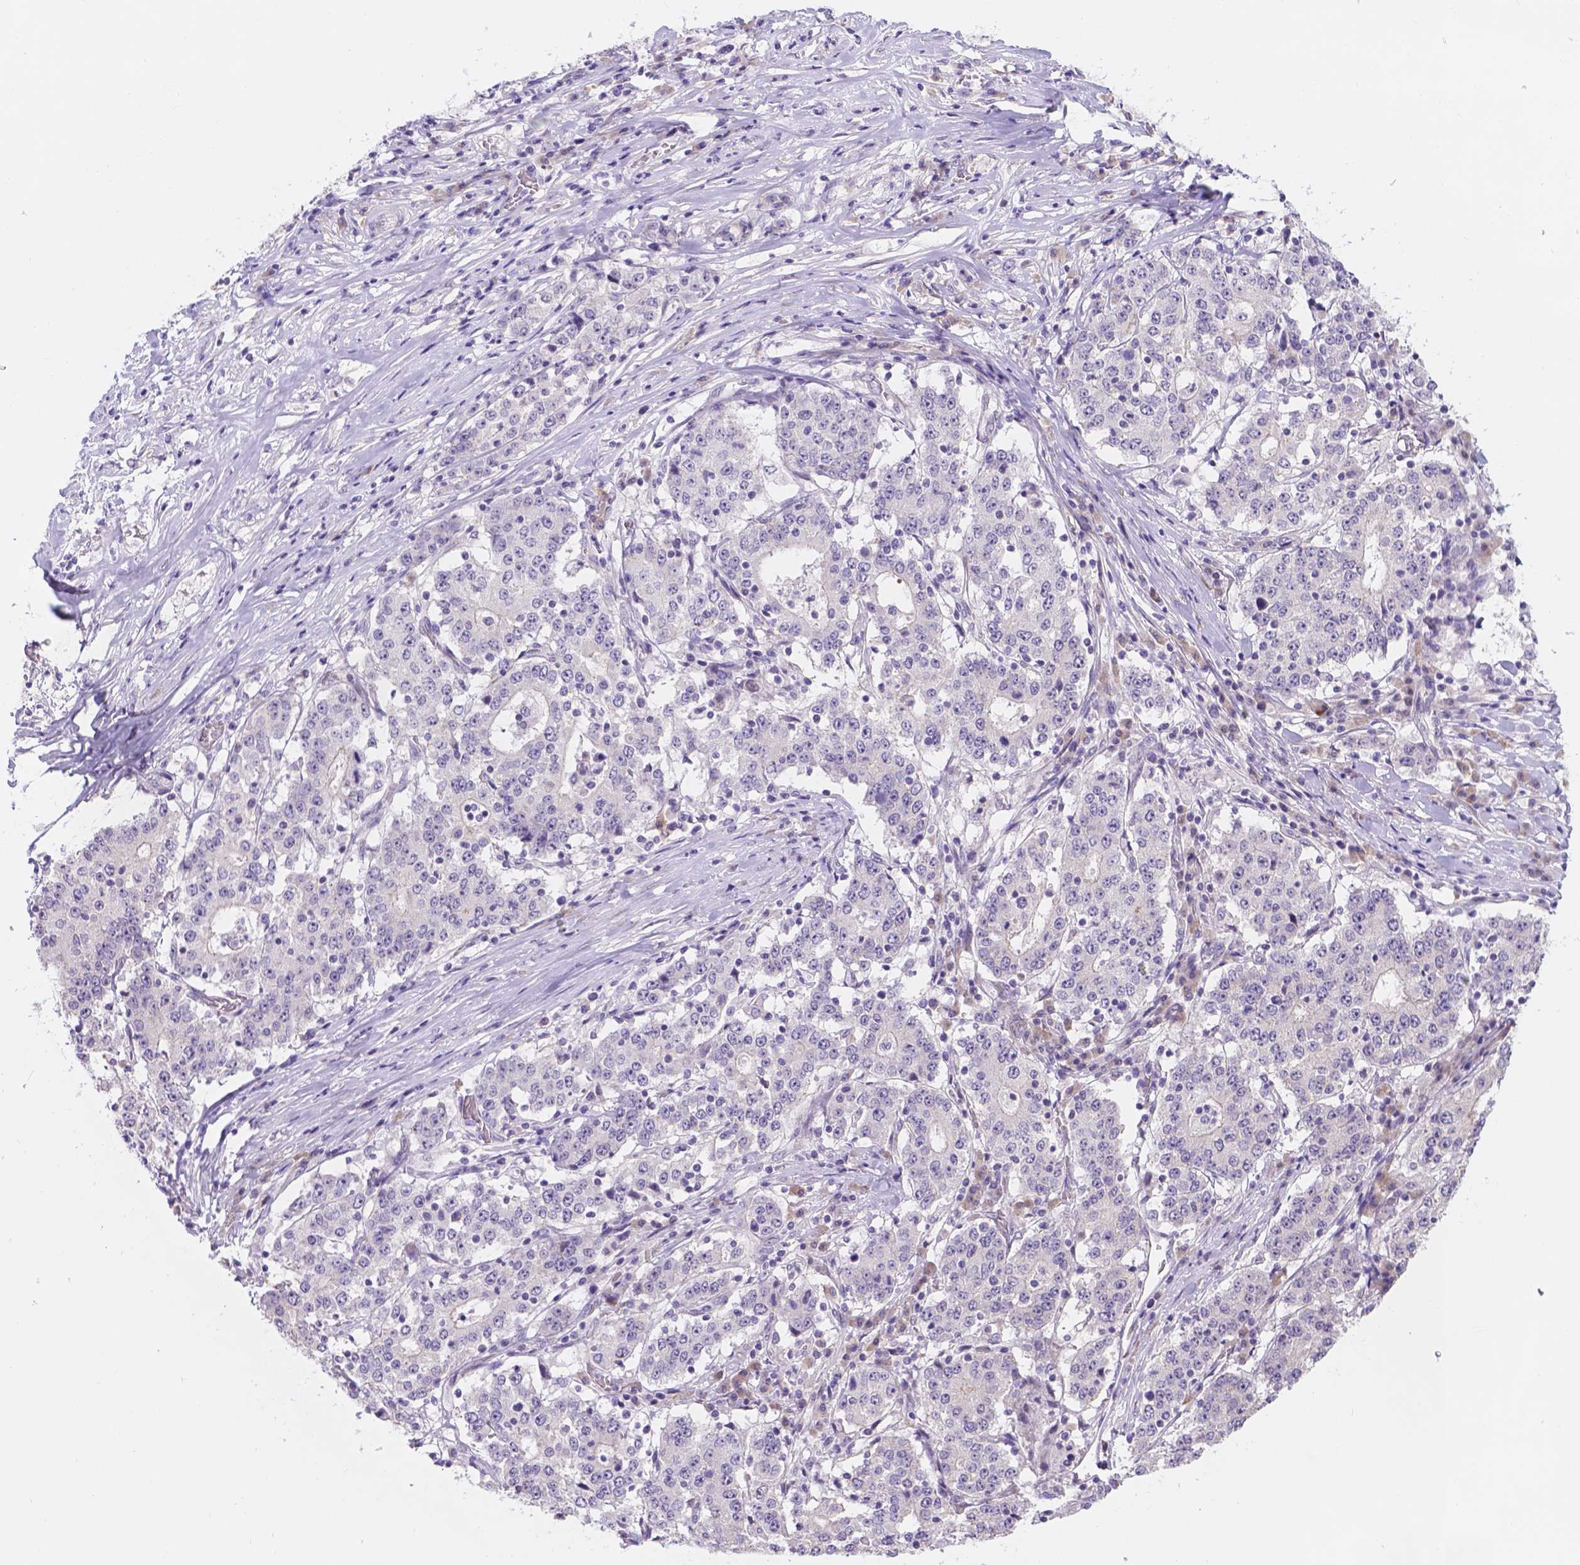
{"staining": {"intensity": "negative", "quantity": "none", "location": "none"}, "tissue": "stomach cancer", "cell_type": "Tumor cells", "image_type": "cancer", "snomed": [{"axis": "morphology", "description": "Adenocarcinoma, NOS"}, {"axis": "topography", "description": "Stomach"}], "caption": "An immunohistochemistry (IHC) micrograph of adenocarcinoma (stomach) is shown. There is no staining in tumor cells of adenocarcinoma (stomach).", "gene": "CD96", "patient": {"sex": "male", "age": 59}}